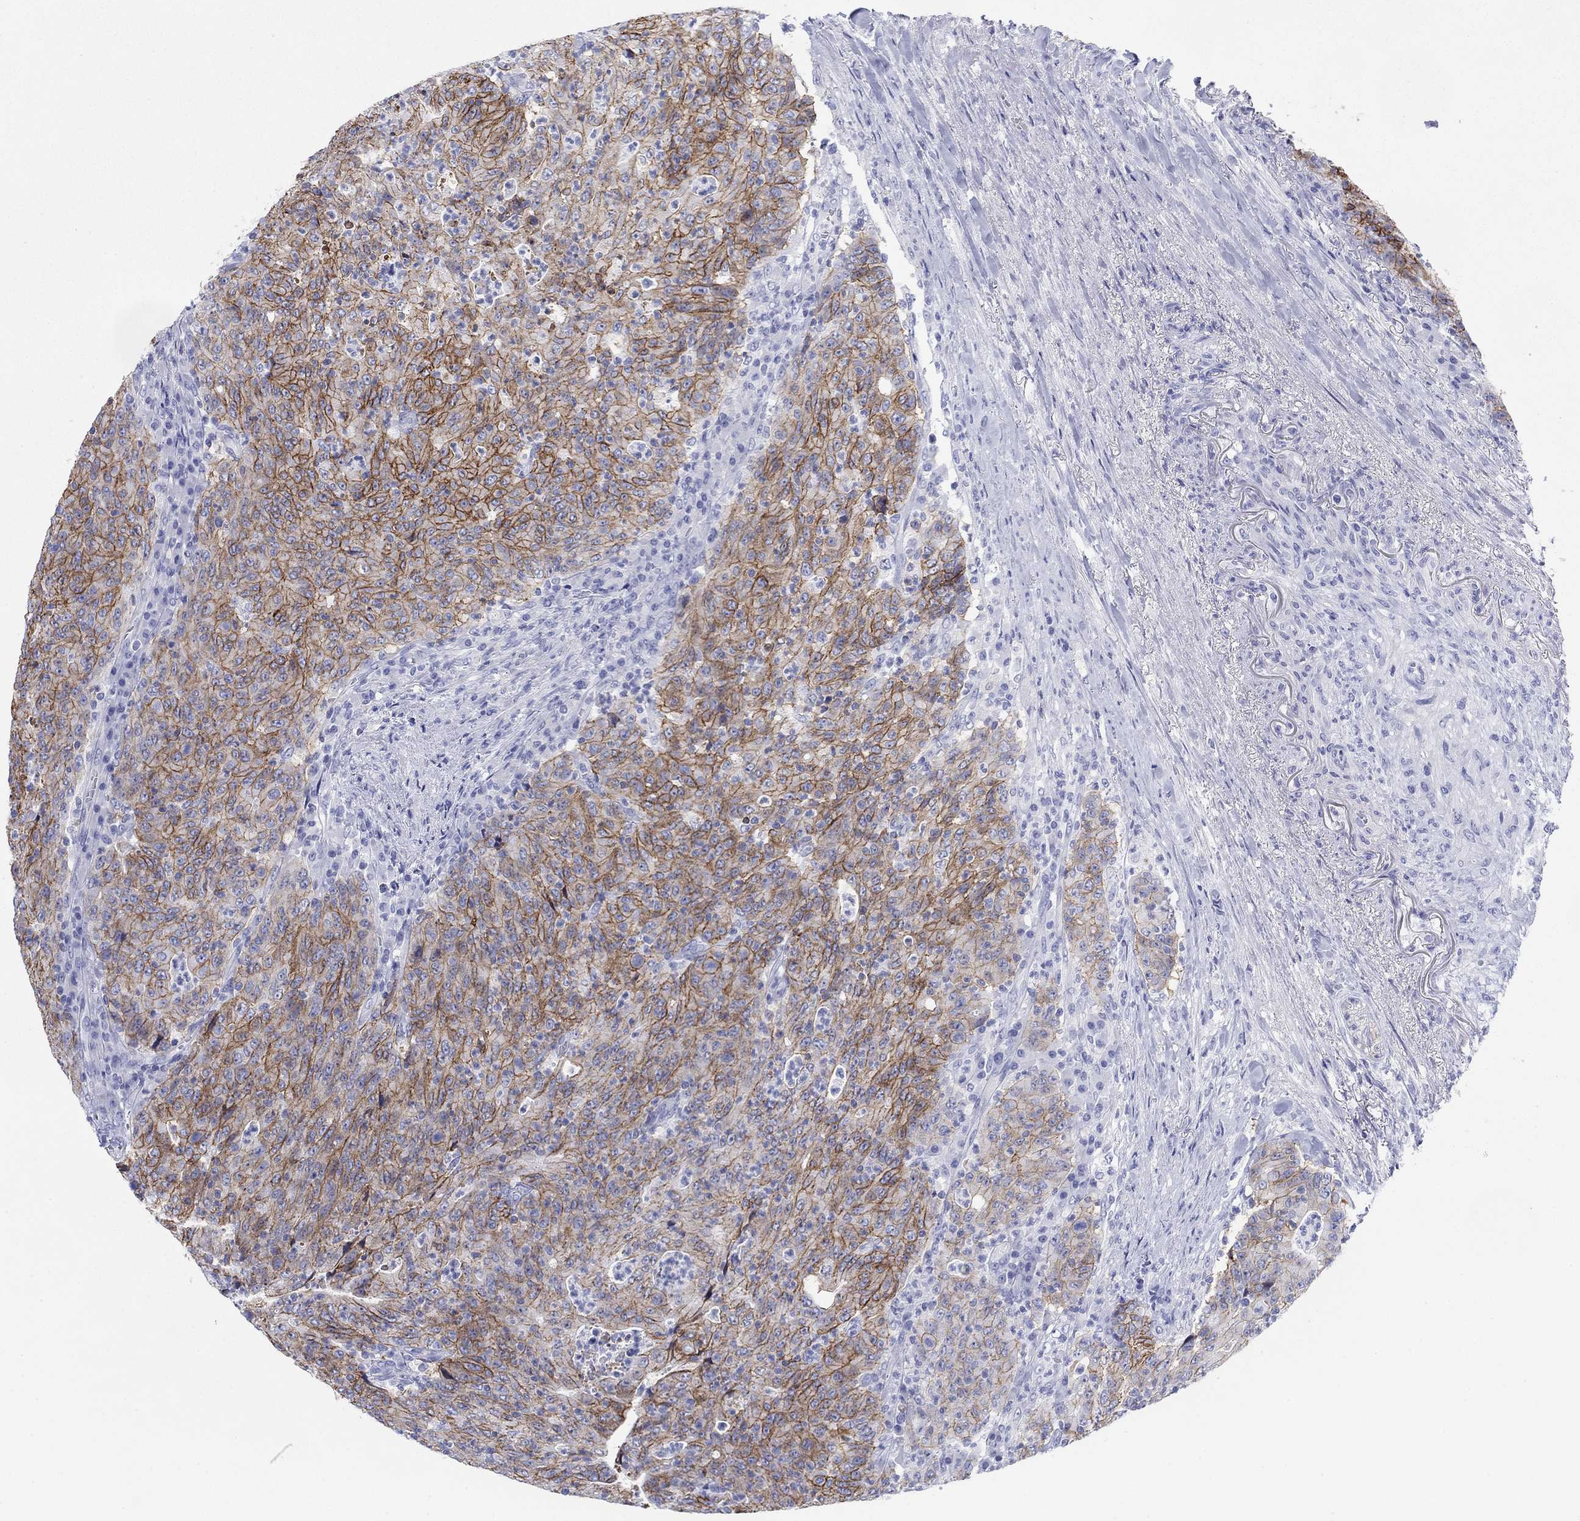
{"staining": {"intensity": "strong", "quantity": "<25%", "location": "cytoplasmic/membranous"}, "tissue": "colorectal cancer", "cell_type": "Tumor cells", "image_type": "cancer", "snomed": [{"axis": "morphology", "description": "Adenocarcinoma, NOS"}, {"axis": "topography", "description": "Colon"}], "caption": "Brown immunohistochemical staining in human colorectal cancer (adenocarcinoma) exhibits strong cytoplasmic/membranous expression in approximately <25% of tumor cells.", "gene": "ATP1B1", "patient": {"sex": "male", "age": 70}}